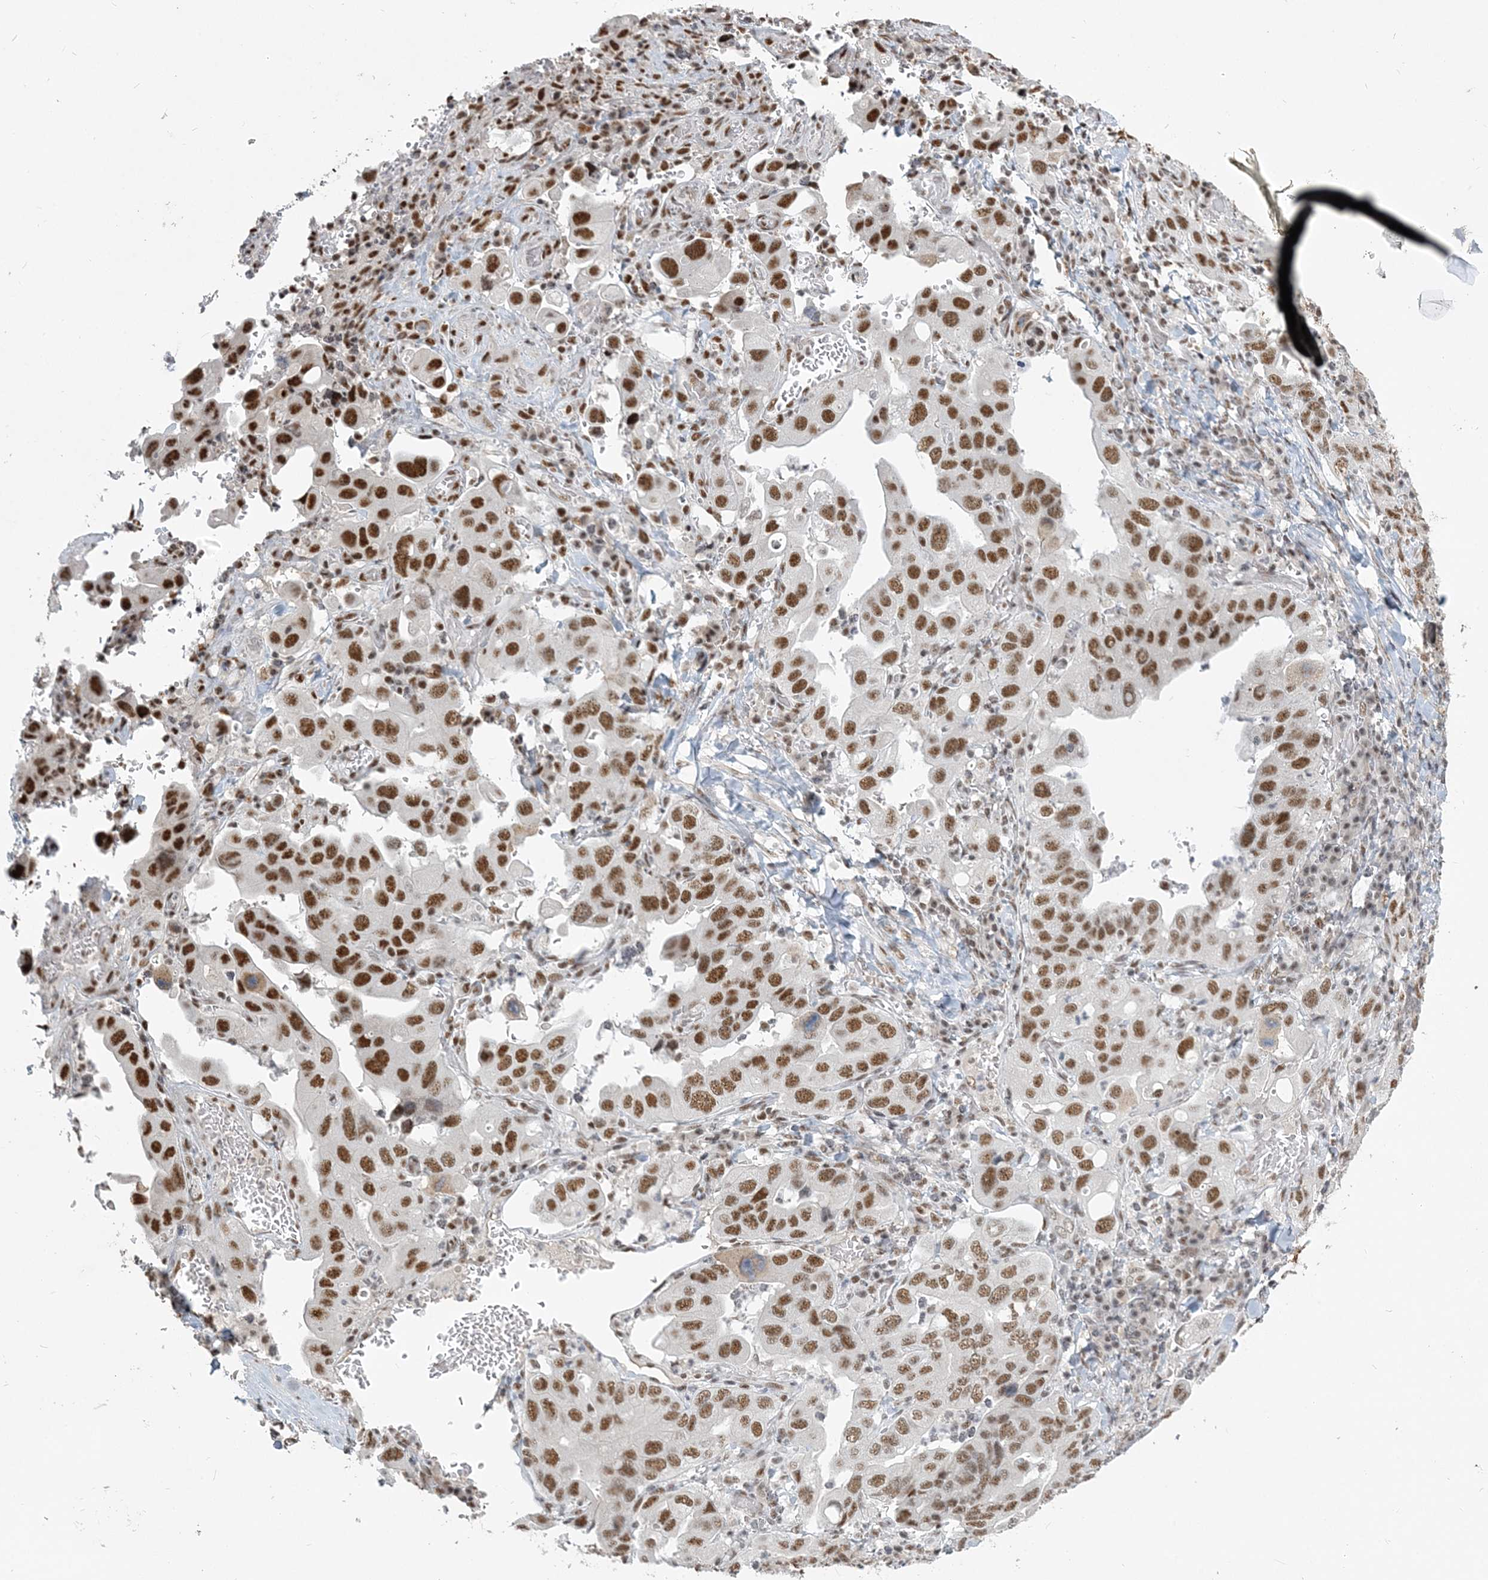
{"staining": {"intensity": "strong", "quantity": ">75%", "location": "nuclear"}, "tissue": "stomach cancer", "cell_type": "Tumor cells", "image_type": "cancer", "snomed": [{"axis": "morphology", "description": "Adenocarcinoma, NOS"}, {"axis": "topography", "description": "Stomach, upper"}], "caption": "Immunohistochemistry image of stomach cancer stained for a protein (brown), which shows high levels of strong nuclear positivity in about >75% of tumor cells.", "gene": "PLRG1", "patient": {"sex": "male", "age": 62}}